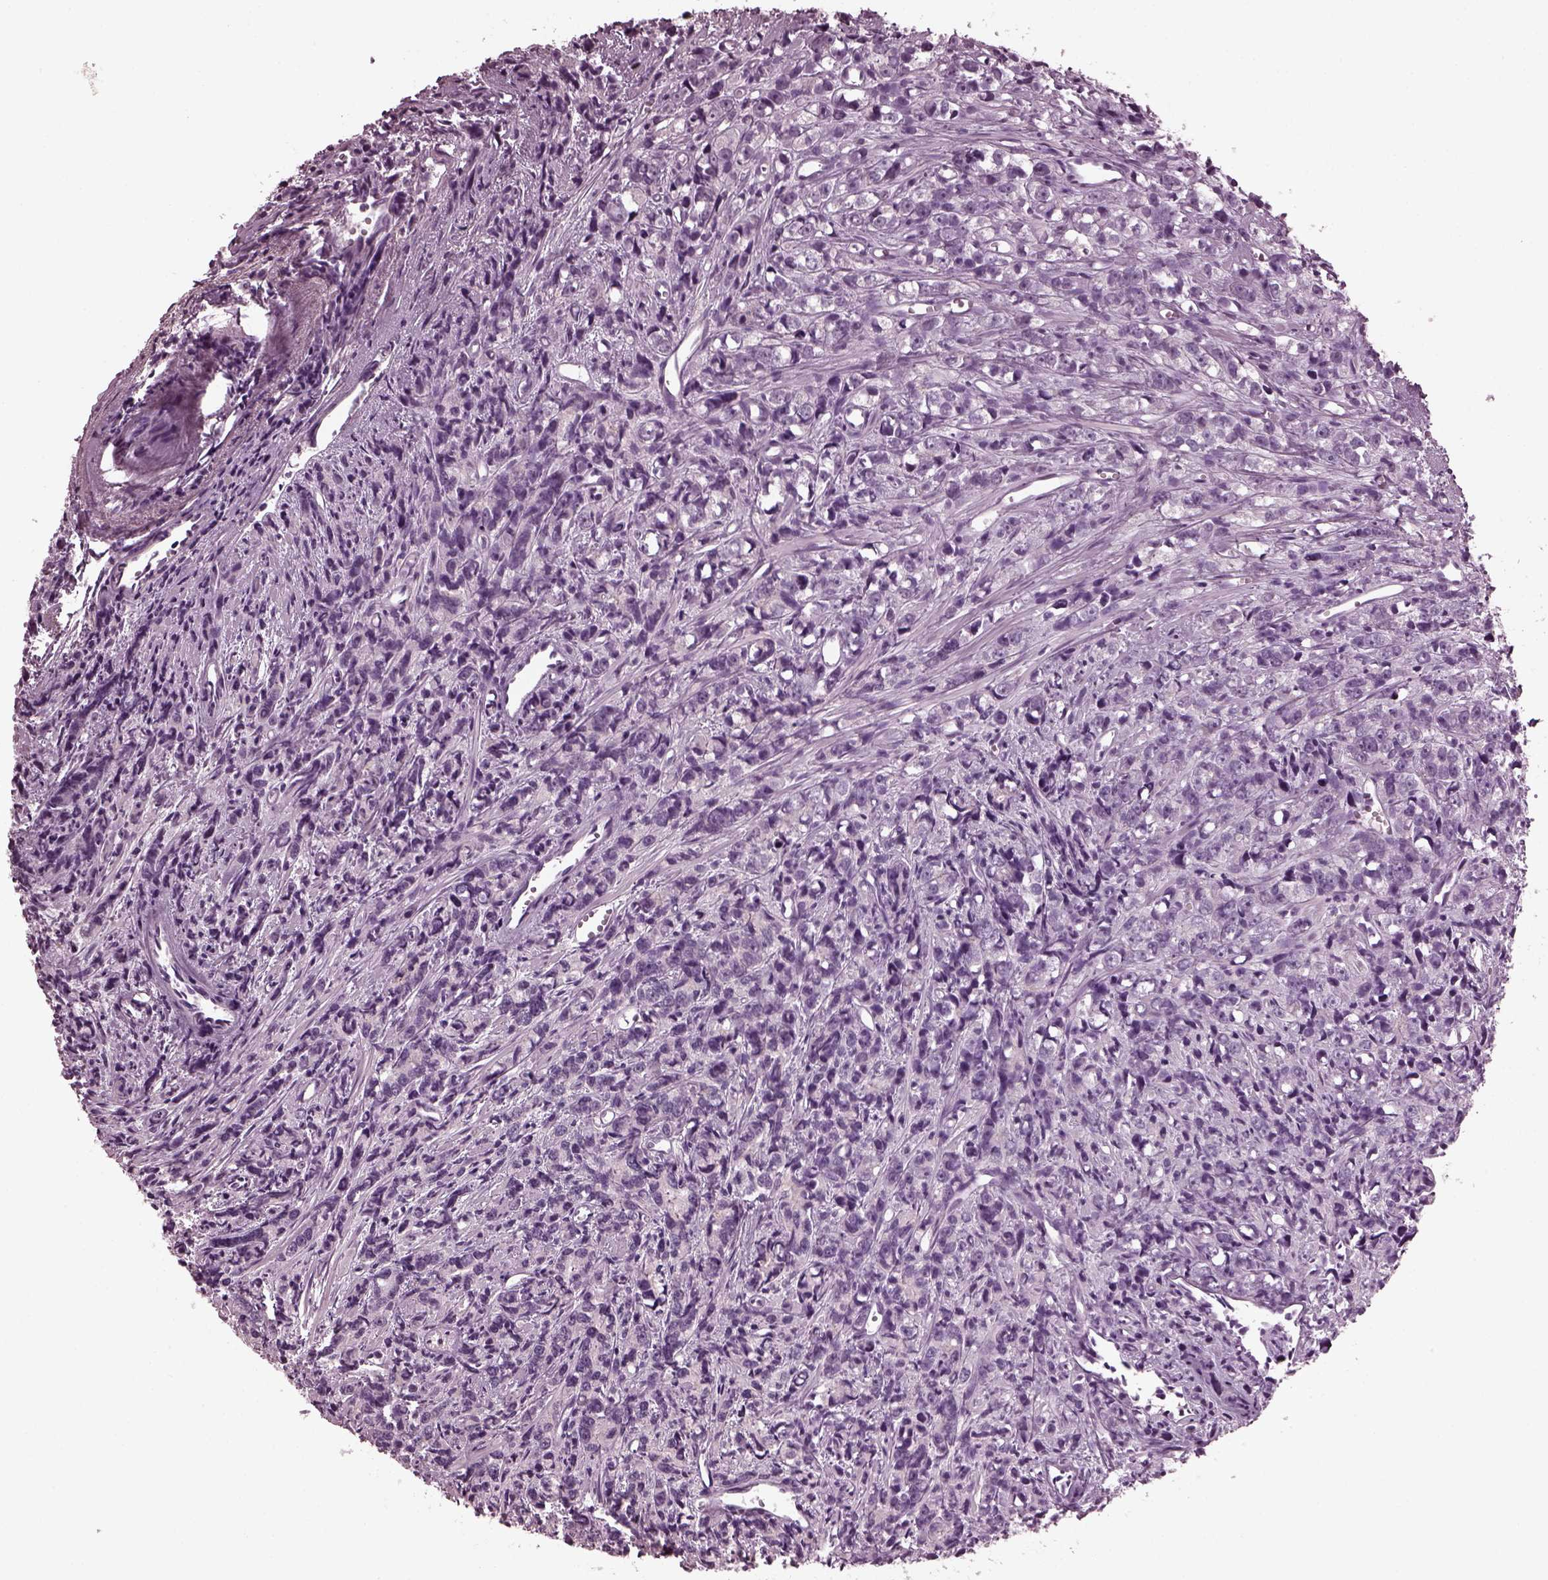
{"staining": {"intensity": "negative", "quantity": "none", "location": "none"}, "tissue": "prostate cancer", "cell_type": "Tumor cells", "image_type": "cancer", "snomed": [{"axis": "morphology", "description": "Adenocarcinoma, High grade"}, {"axis": "topography", "description": "Prostate"}], "caption": "Histopathology image shows no protein positivity in tumor cells of prostate cancer (adenocarcinoma (high-grade)) tissue.", "gene": "MIB2", "patient": {"sex": "male", "age": 77}}